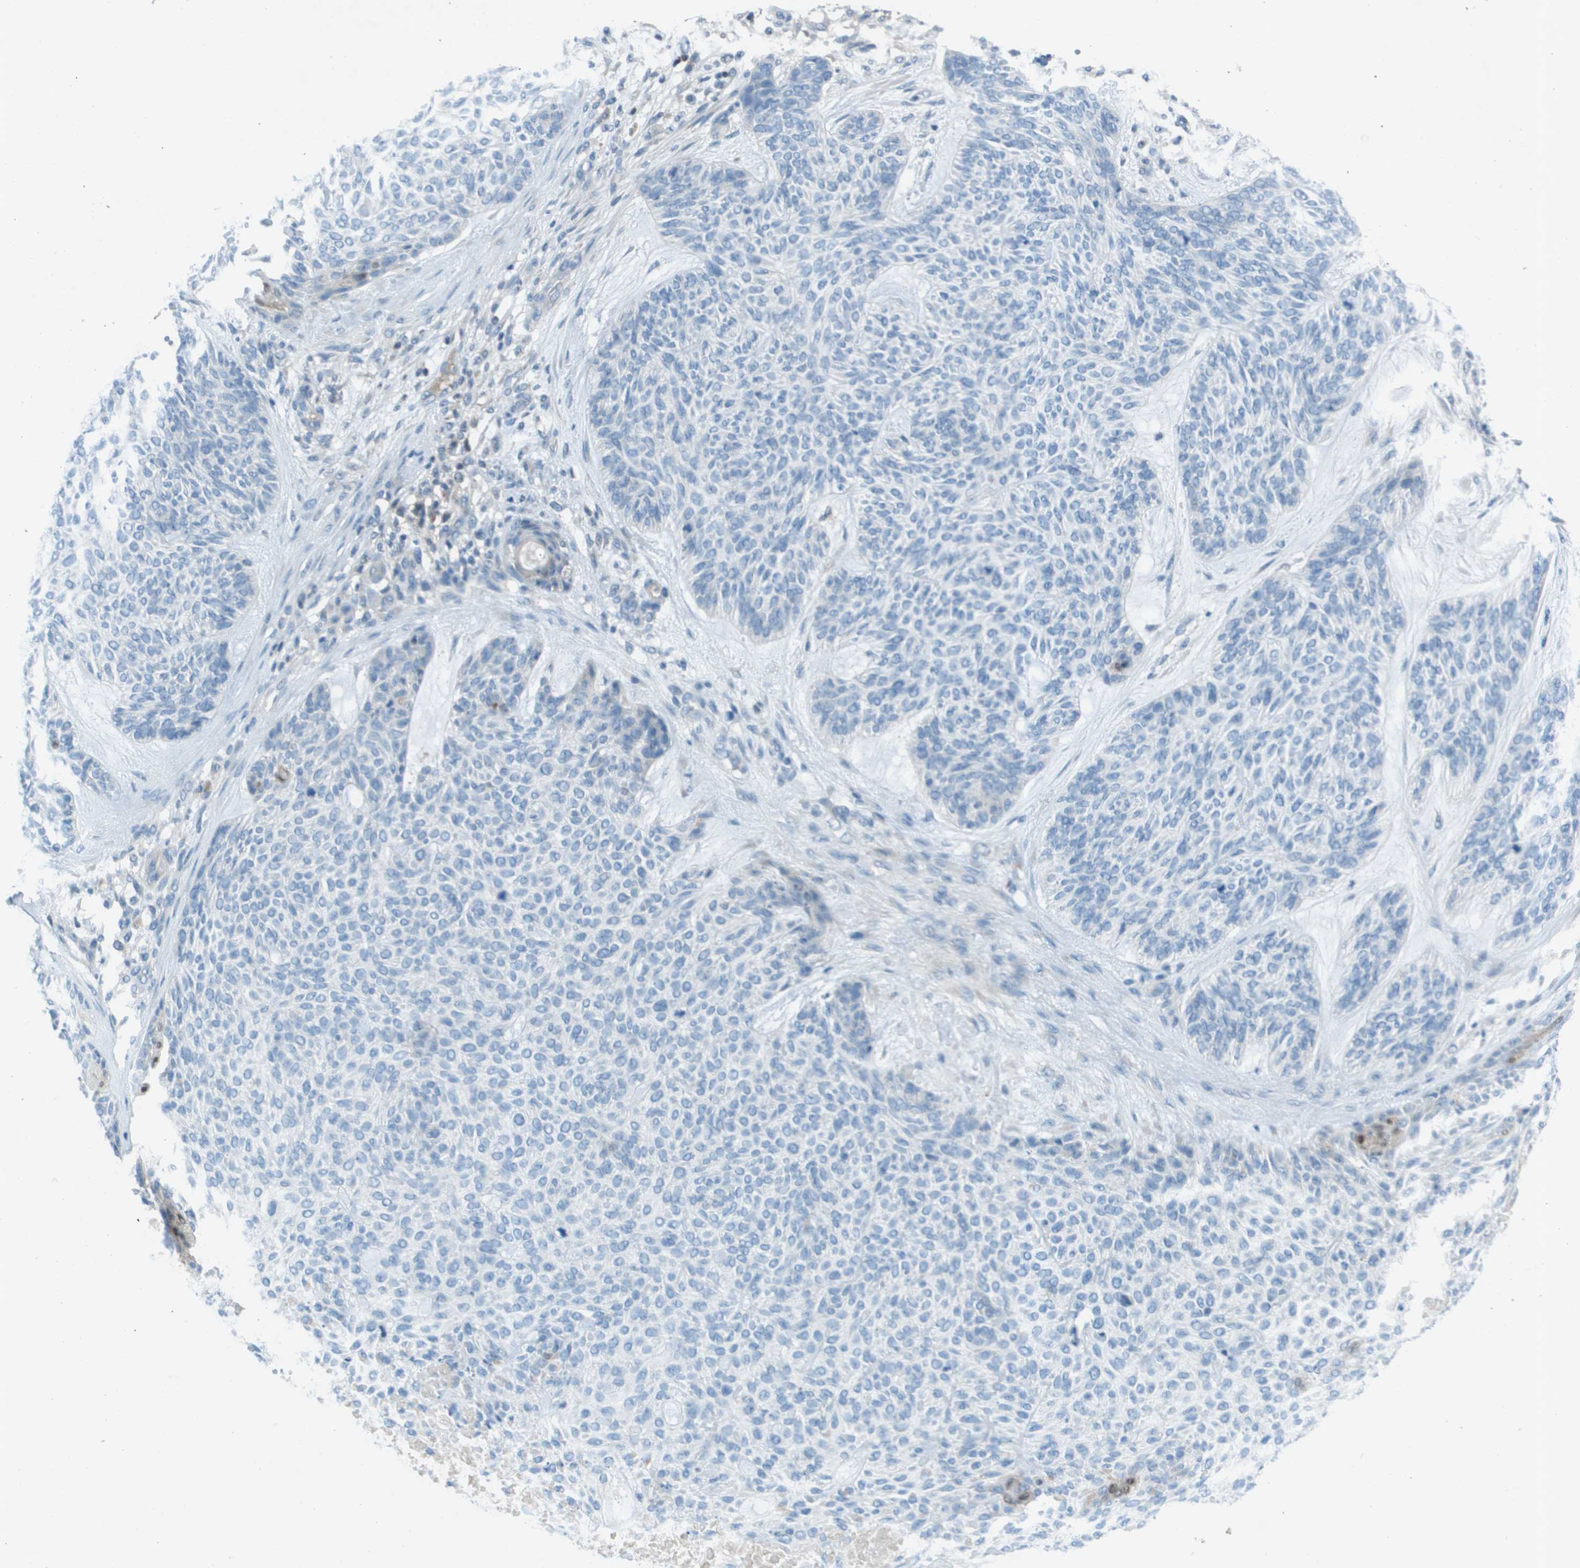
{"staining": {"intensity": "negative", "quantity": "none", "location": "none"}, "tissue": "skin cancer", "cell_type": "Tumor cells", "image_type": "cancer", "snomed": [{"axis": "morphology", "description": "Basal cell carcinoma"}, {"axis": "topography", "description": "Skin"}], "caption": "The image demonstrates no significant staining in tumor cells of basal cell carcinoma (skin).", "gene": "CAMK4", "patient": {"sex": "male", "age": 55}}